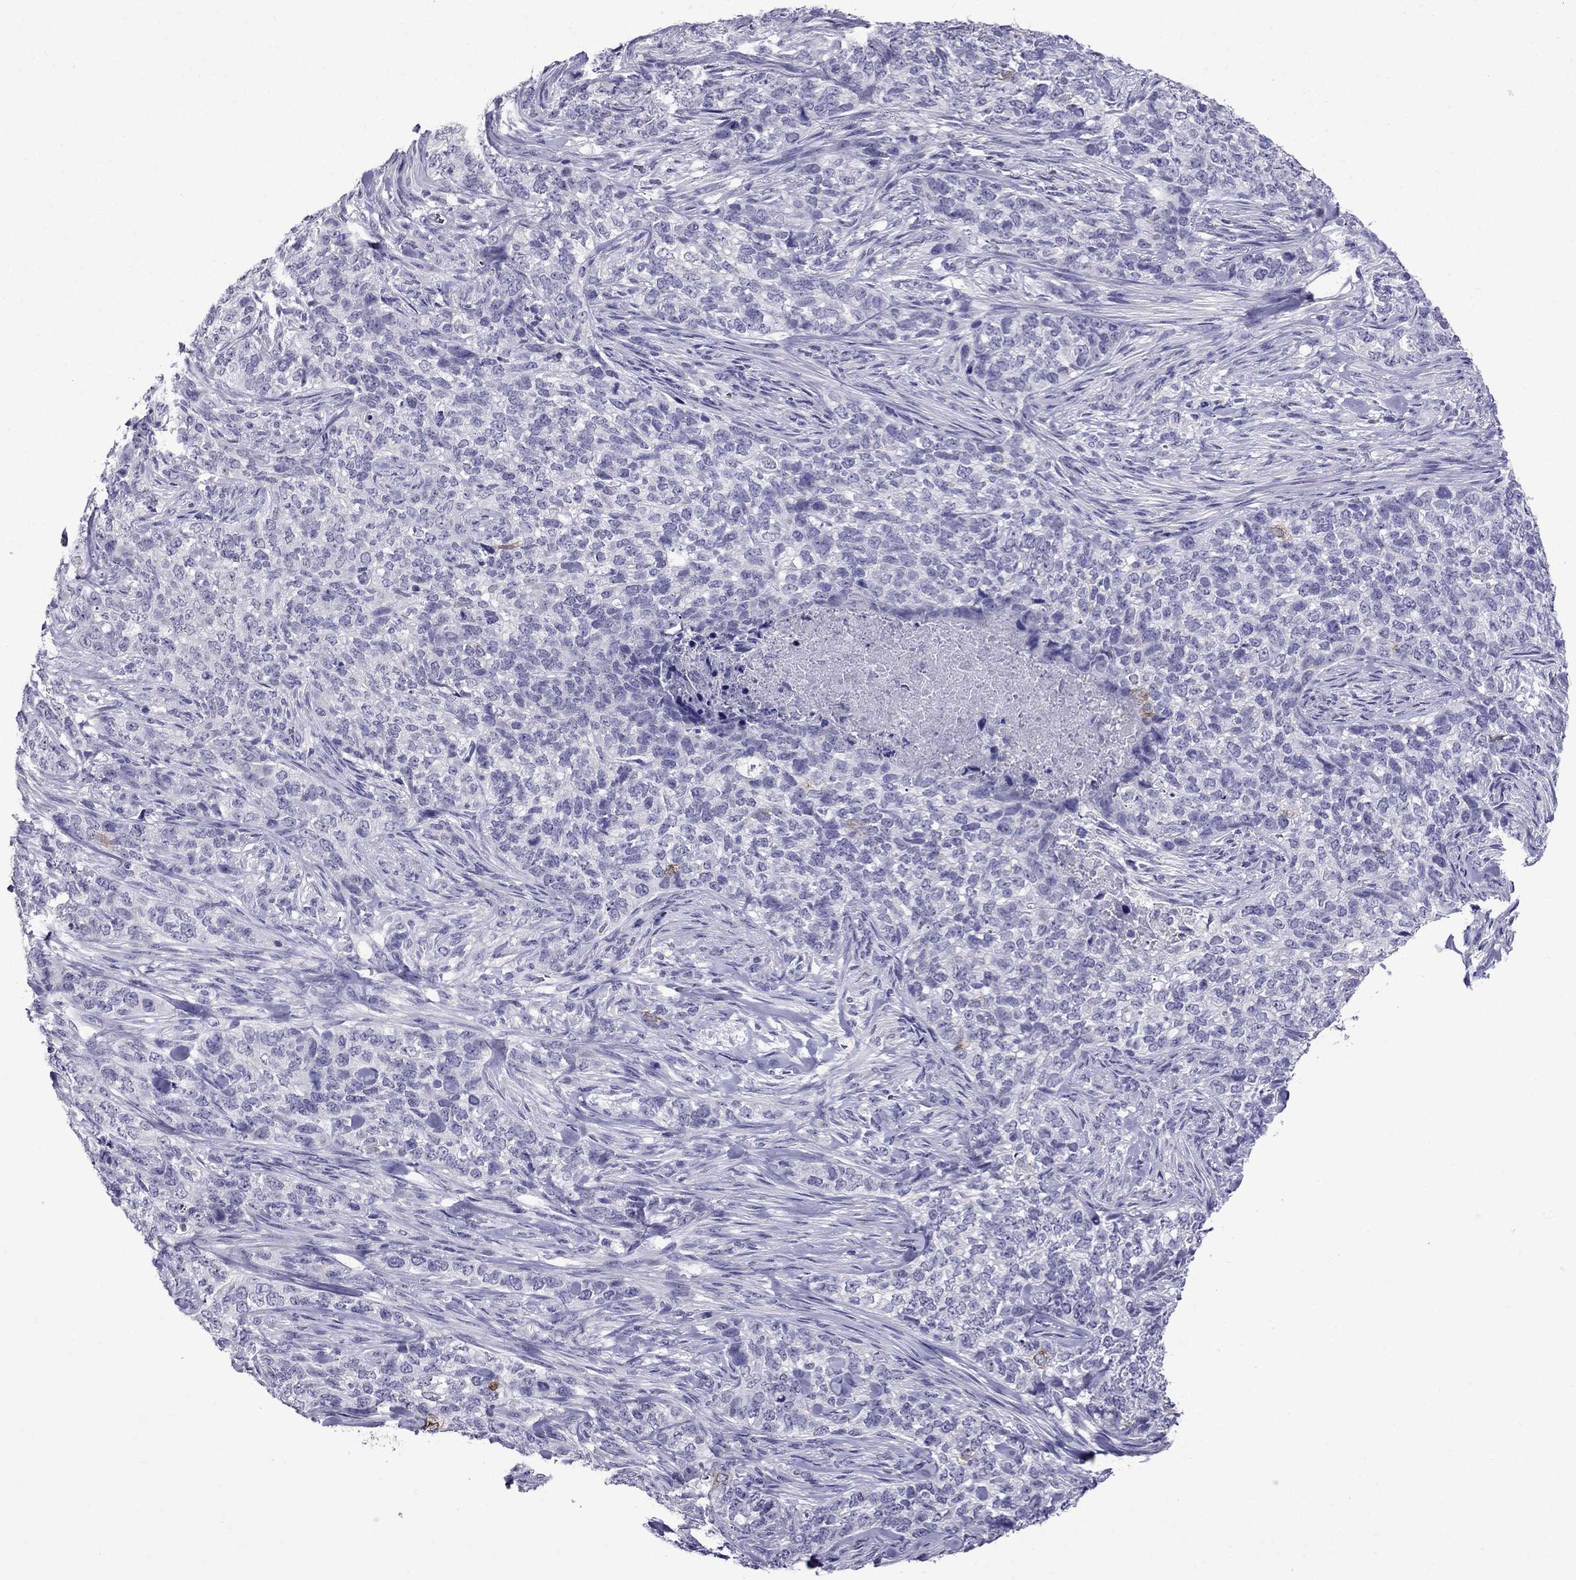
{"staining": {"intensity": "negative", "quantity": "none", "location": "none"}, "tissue": "skin cancer", "cell_type": "Tumor cells", "image_type": "cancer", "snomed": [{"axis": "morphology", "description": "Basal cell carcinoma"}, {"axis": "topography", "description": "Skin"}], "caption": "Image shows no protein expression in tumor cells of basal cell carcinoma (skin) tissue.", "gene": "OLFM4", "patient": {"sex": "female", "age": 69}}